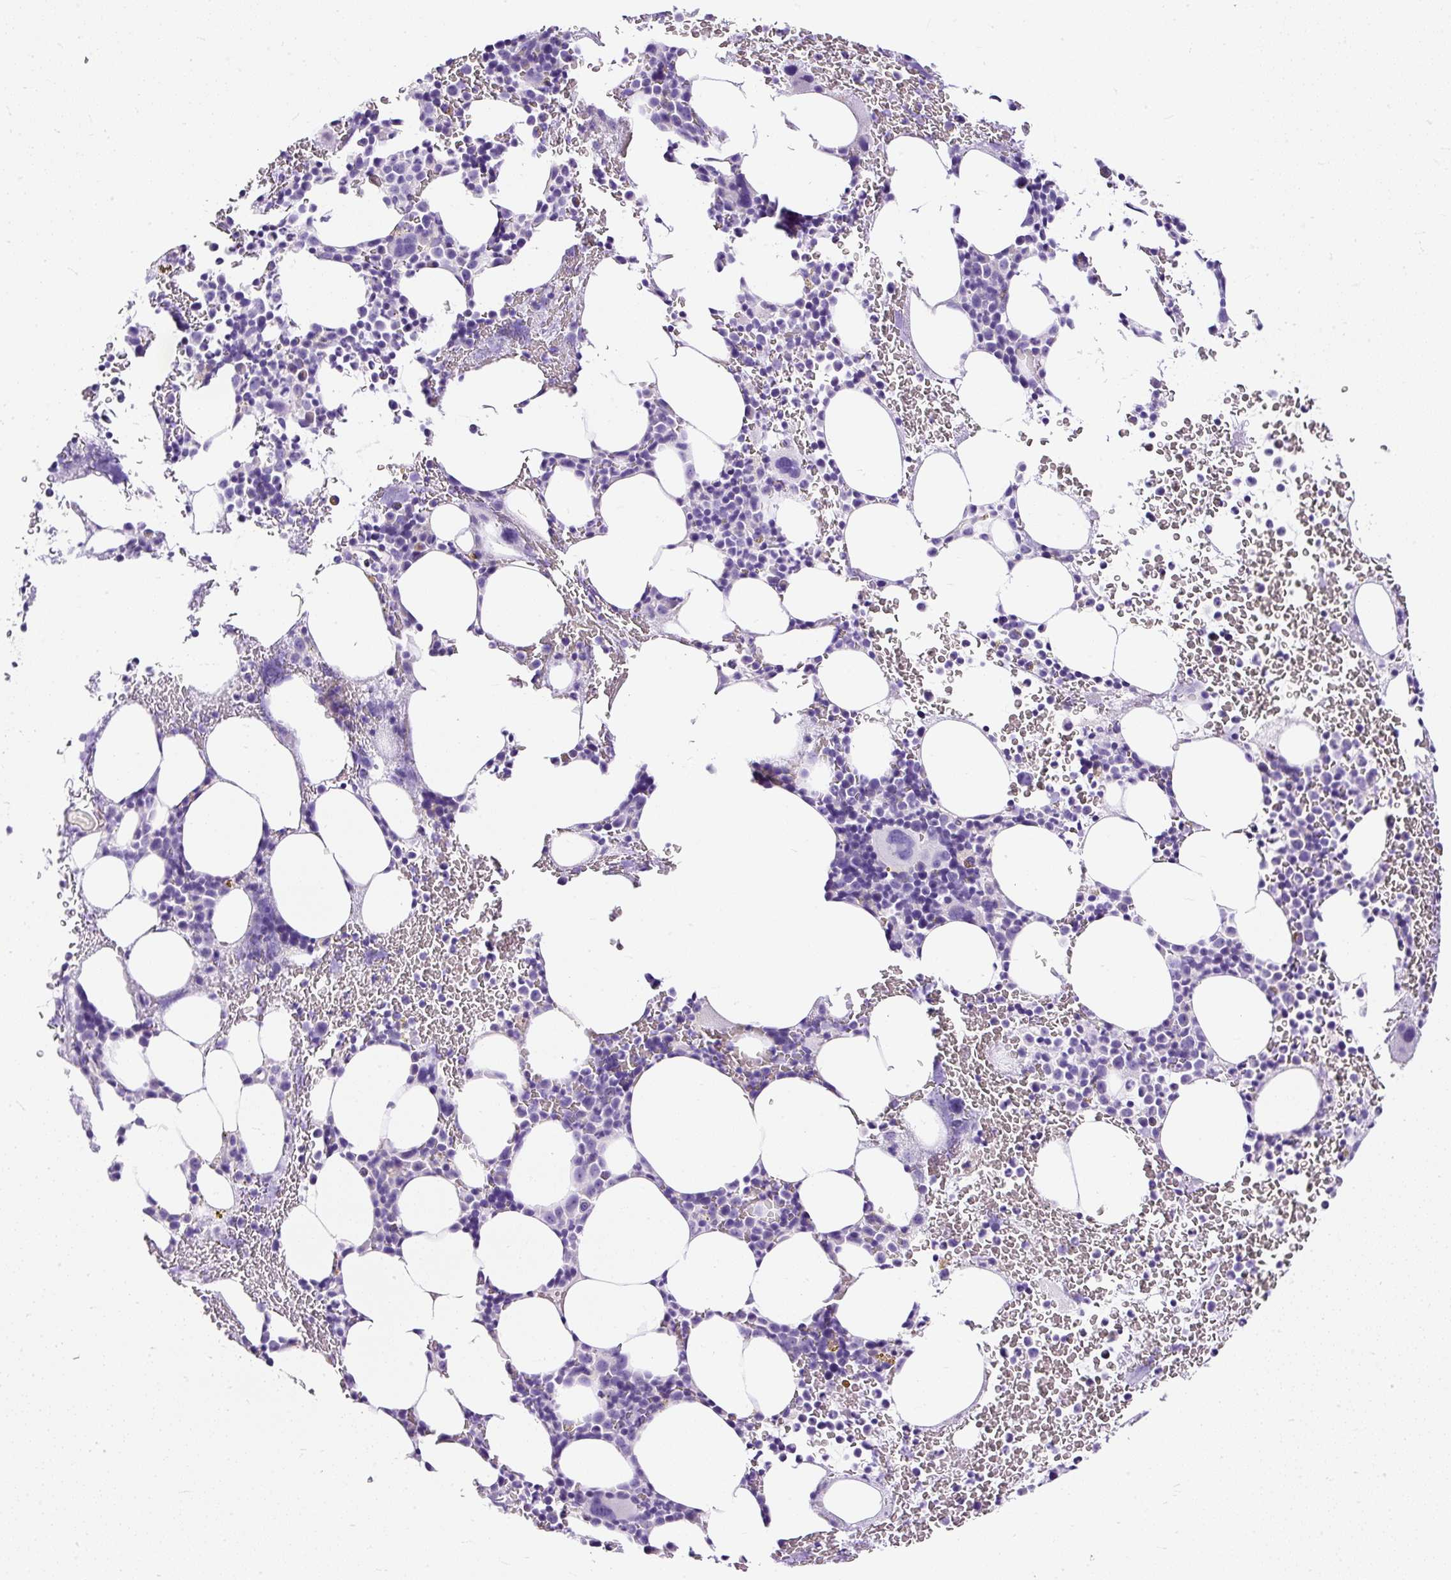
{"staining": {"intensity": "negative", "quantity": "none", "location": "none"}, "tissue": "bone marrow", "cell_type": "Hematopoietic cells", "image_type": "normal", "snomed": [{"axis": "morphology", "description": "Normal tissue, NOS"}, {"axis": "topography", "description": "Bone marrow"}], "caption": "Photomicrograph shows no significant protein staining in hematopoietic cells of normal bone marrow.", "gene": "STOX2", "patient": {"sex": "male", "age": 62}}